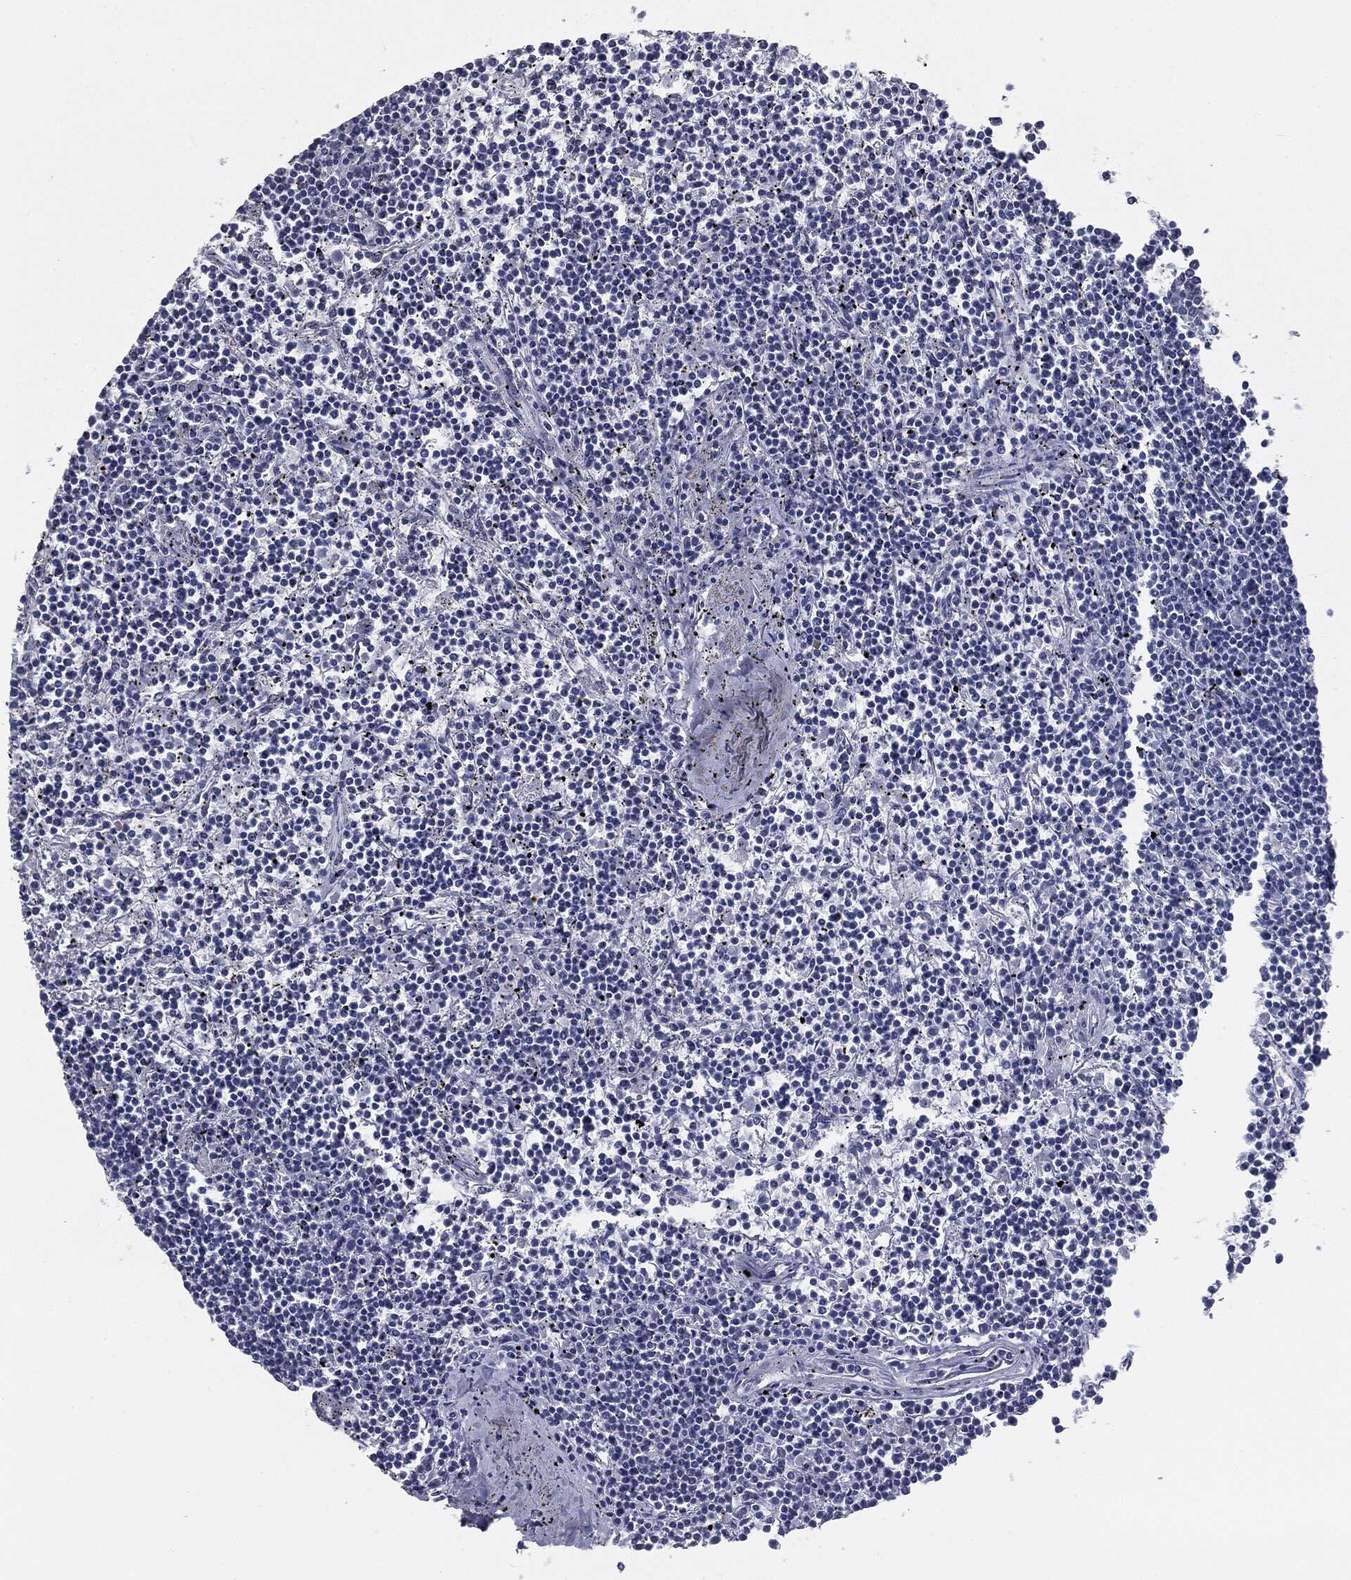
{"staining": {"intensity": "negative", "quantity": "none", "location": "none"}, "tissue": "lymphoma", "cell_type": "Tumor cells", "image_type": "cancer", "snomed": [{"axis": "morphology", "description": "Malignant lymphoma, non-Hodgkin's type, Low grade"}, {"axis": "topography", "description": "Spleen"}], "caption": "Immunohistochemistry (IHC) photomicrograph of human lymphoma stained for a protein (brown), which demonstrates no staining in tumor cells.", "gene": "MUC5AC", "patient": {"sex": "female", "age": 19}}